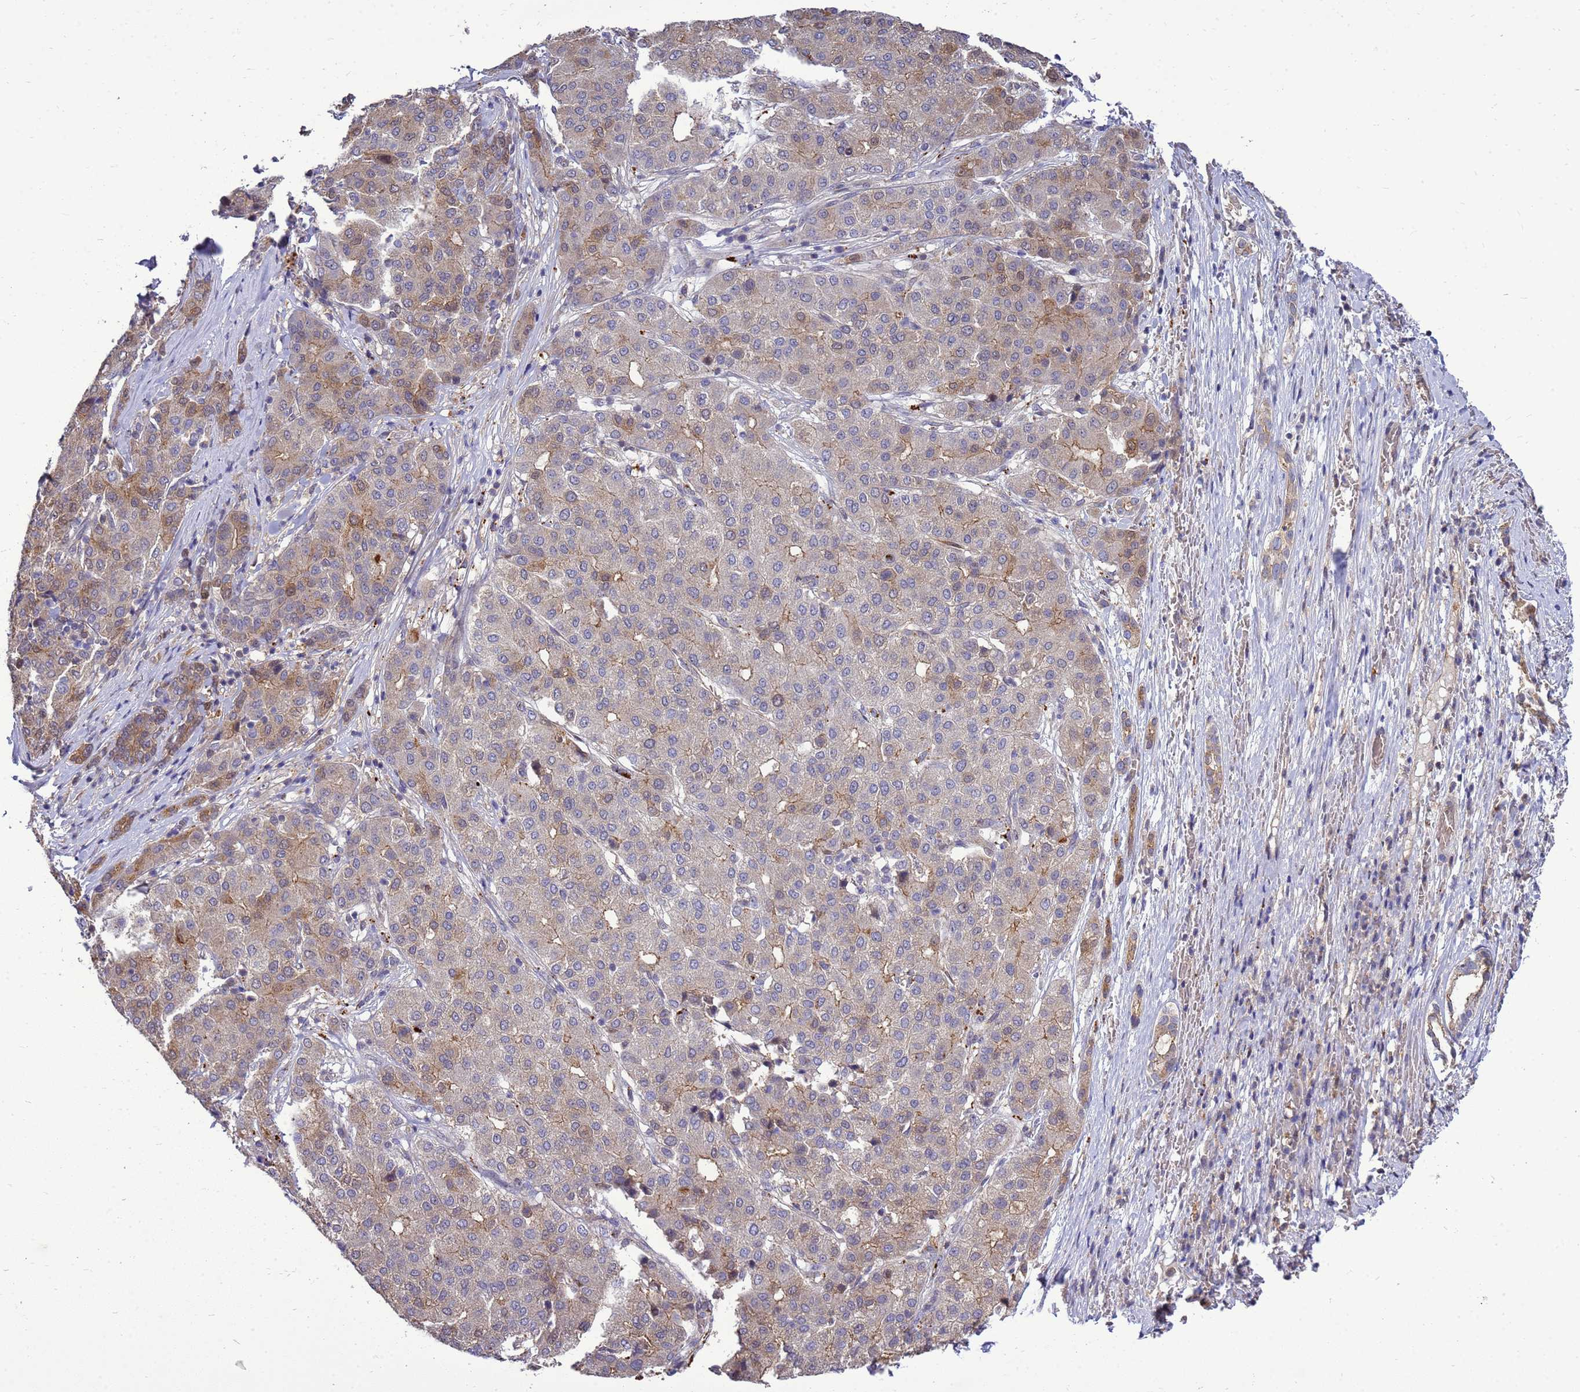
{"staining": {"intensity": "moderate", "quantity": "<25%", "location": "cytoplasmic/membranous"}, "tissue": "liver cancer", "cell_type": "Tumor cells", "image_type": "cancer", "snomed": [{"axis": "morphology", "description": "Carcinoma, Hepatocellular, NOS"}, {"axis": "topography", "description": "Liver"}], "caption": "Protein expression analysis of human liver cancer (hepatocellular carcinoma) reveals moderate cytoplasmic/membranous staining in about <25% of tumor cells.", "gene": "EIF4EBP3", "patient": {"sex": "male", "age": 65}}